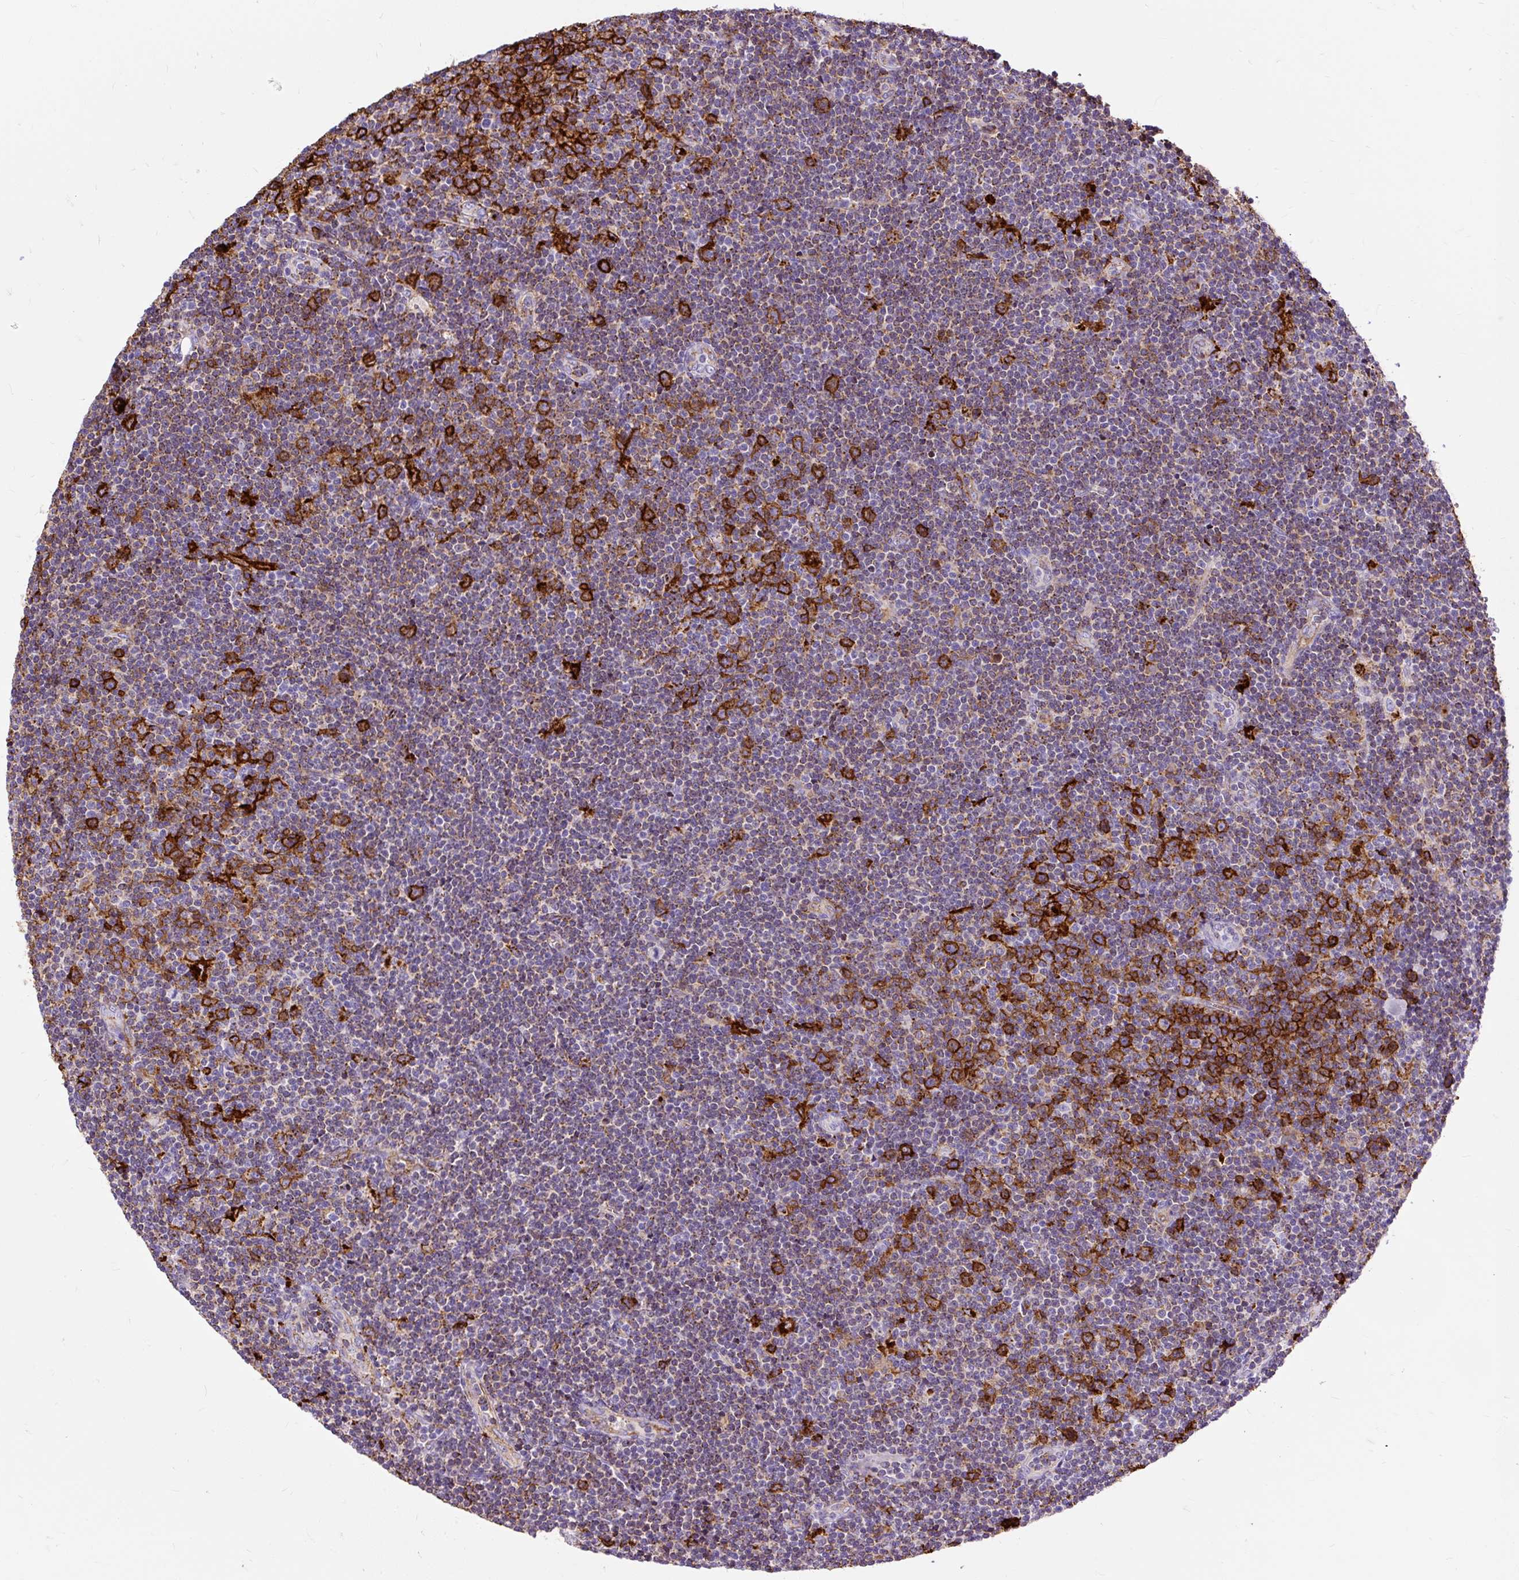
{"staining": {"intensity": "strong", "quantity": "25%-75%", "location": "cytoplasmic/membranous"}, "tissue": "lymphoma", "cell_type": "Tumor cells", "image_type": "cancer", "snomed": [{"axis": "morphology", "description": "Malignant lymphoma, non-Hodgkin's type, Low grade"}, {"axis": "topography", "description": "Lymph node"}], "caption": "Protein staining demonstrates strong cytoplasmic/membranous staining in approximately 25%-75% of tumor cells in malignant lymphoma, non-Hodgkin's type (low-grade).", "gene": "HLA-DRA", "patient": {"sex": "male", "age": 48}}